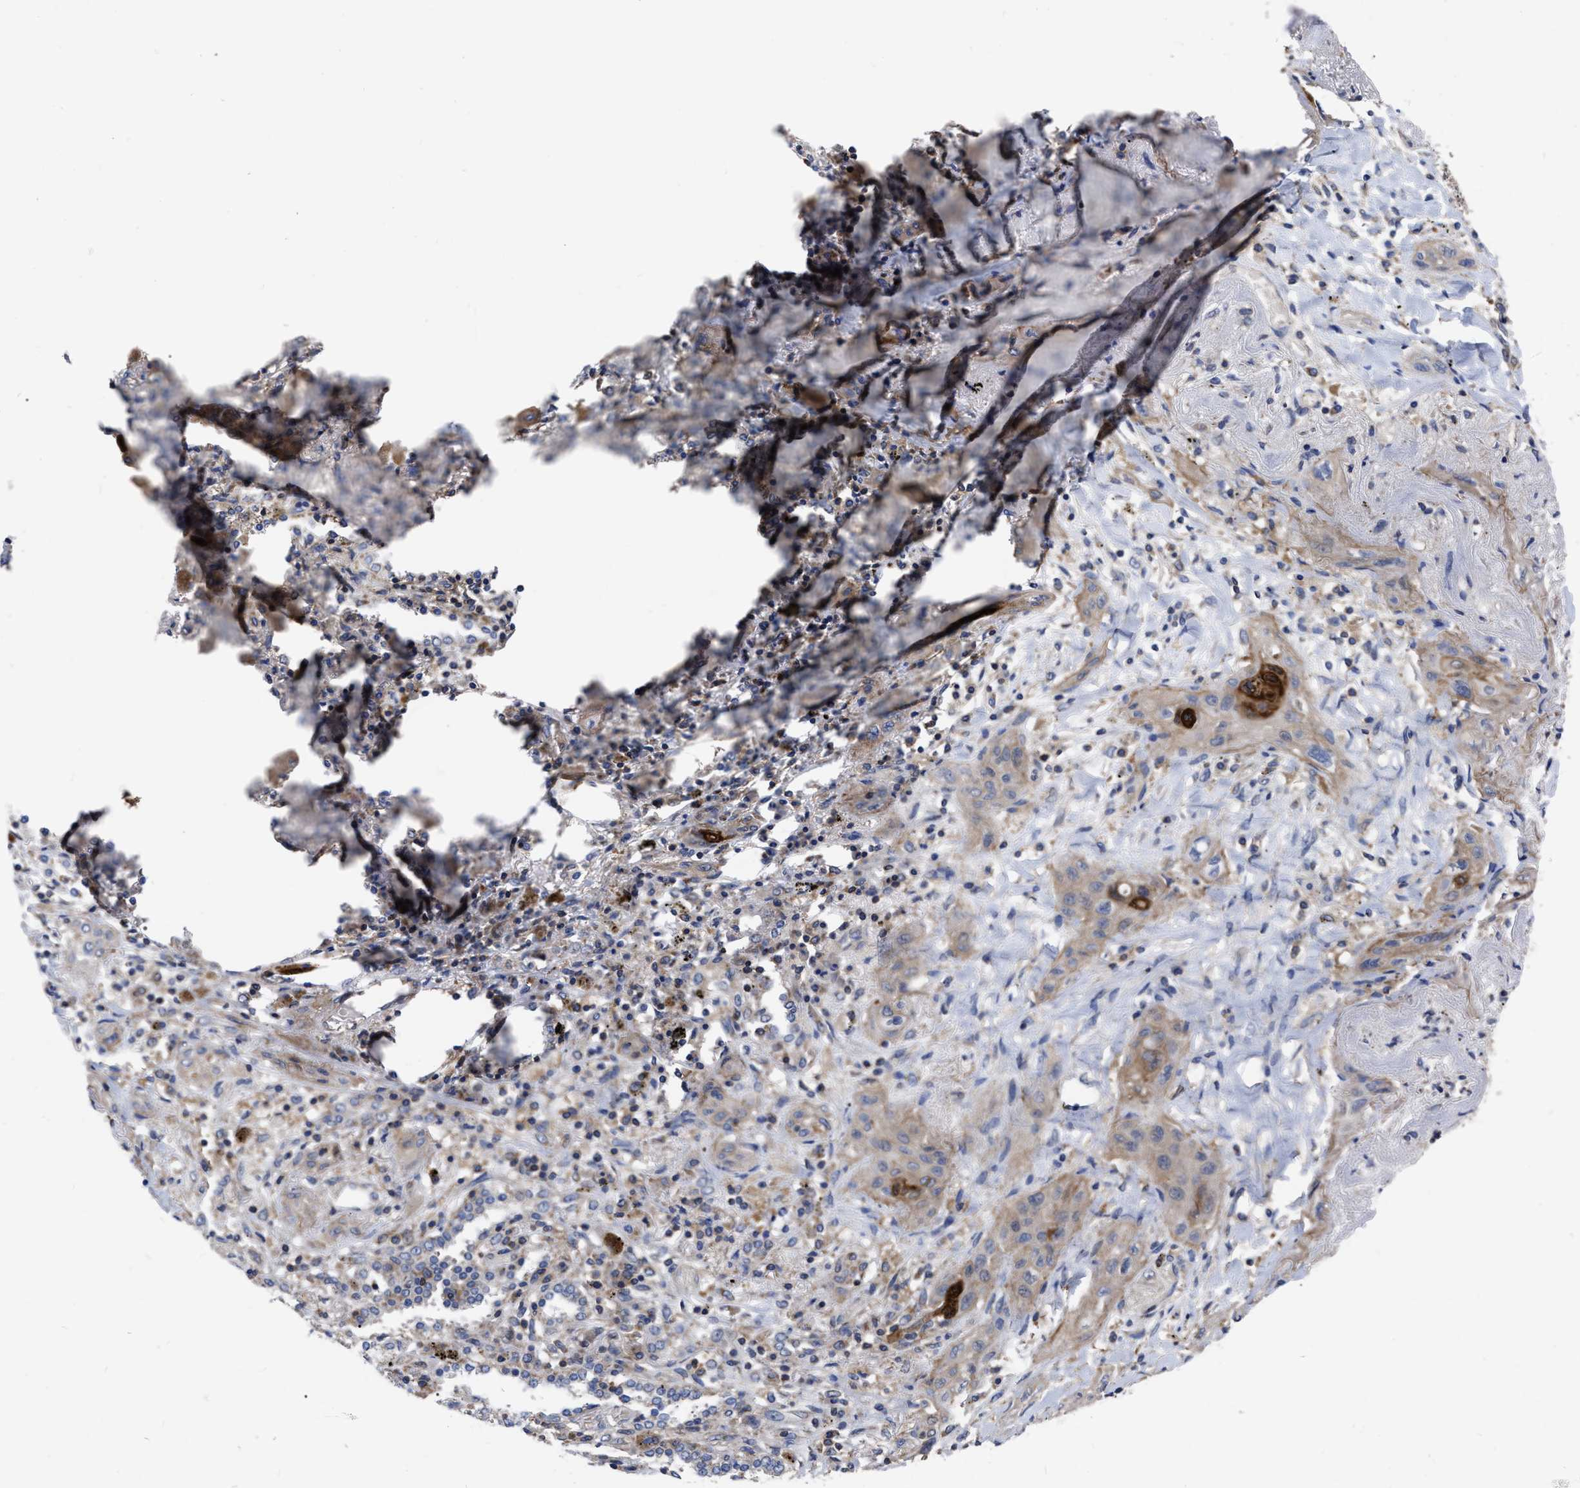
{"staining": {"intensity": "weak", "quantity": "25%-75%", "location": "cytoplasmic/membranous"}, "tissue": "lung cancer", "cell_type": "Tumor cells", "image_type": "cancer", "snomed": [{"axis": "morphology", "description": "Squamous cell carcinoma, NOS"}, {"axis": "topography", "description": "Lung"}], "caption": "This micrograph shows lung cancer (squamous cell carcinoma) stained with immunohistochemistry (IHC) to label a protein in brown. The cytoplasmic/membranous of tumor cells show weak positivity for the protein. Nuclei are counter-stained blue.", "gene": "CDKN2C", "patient": {"sex": "female", "age": 47}}